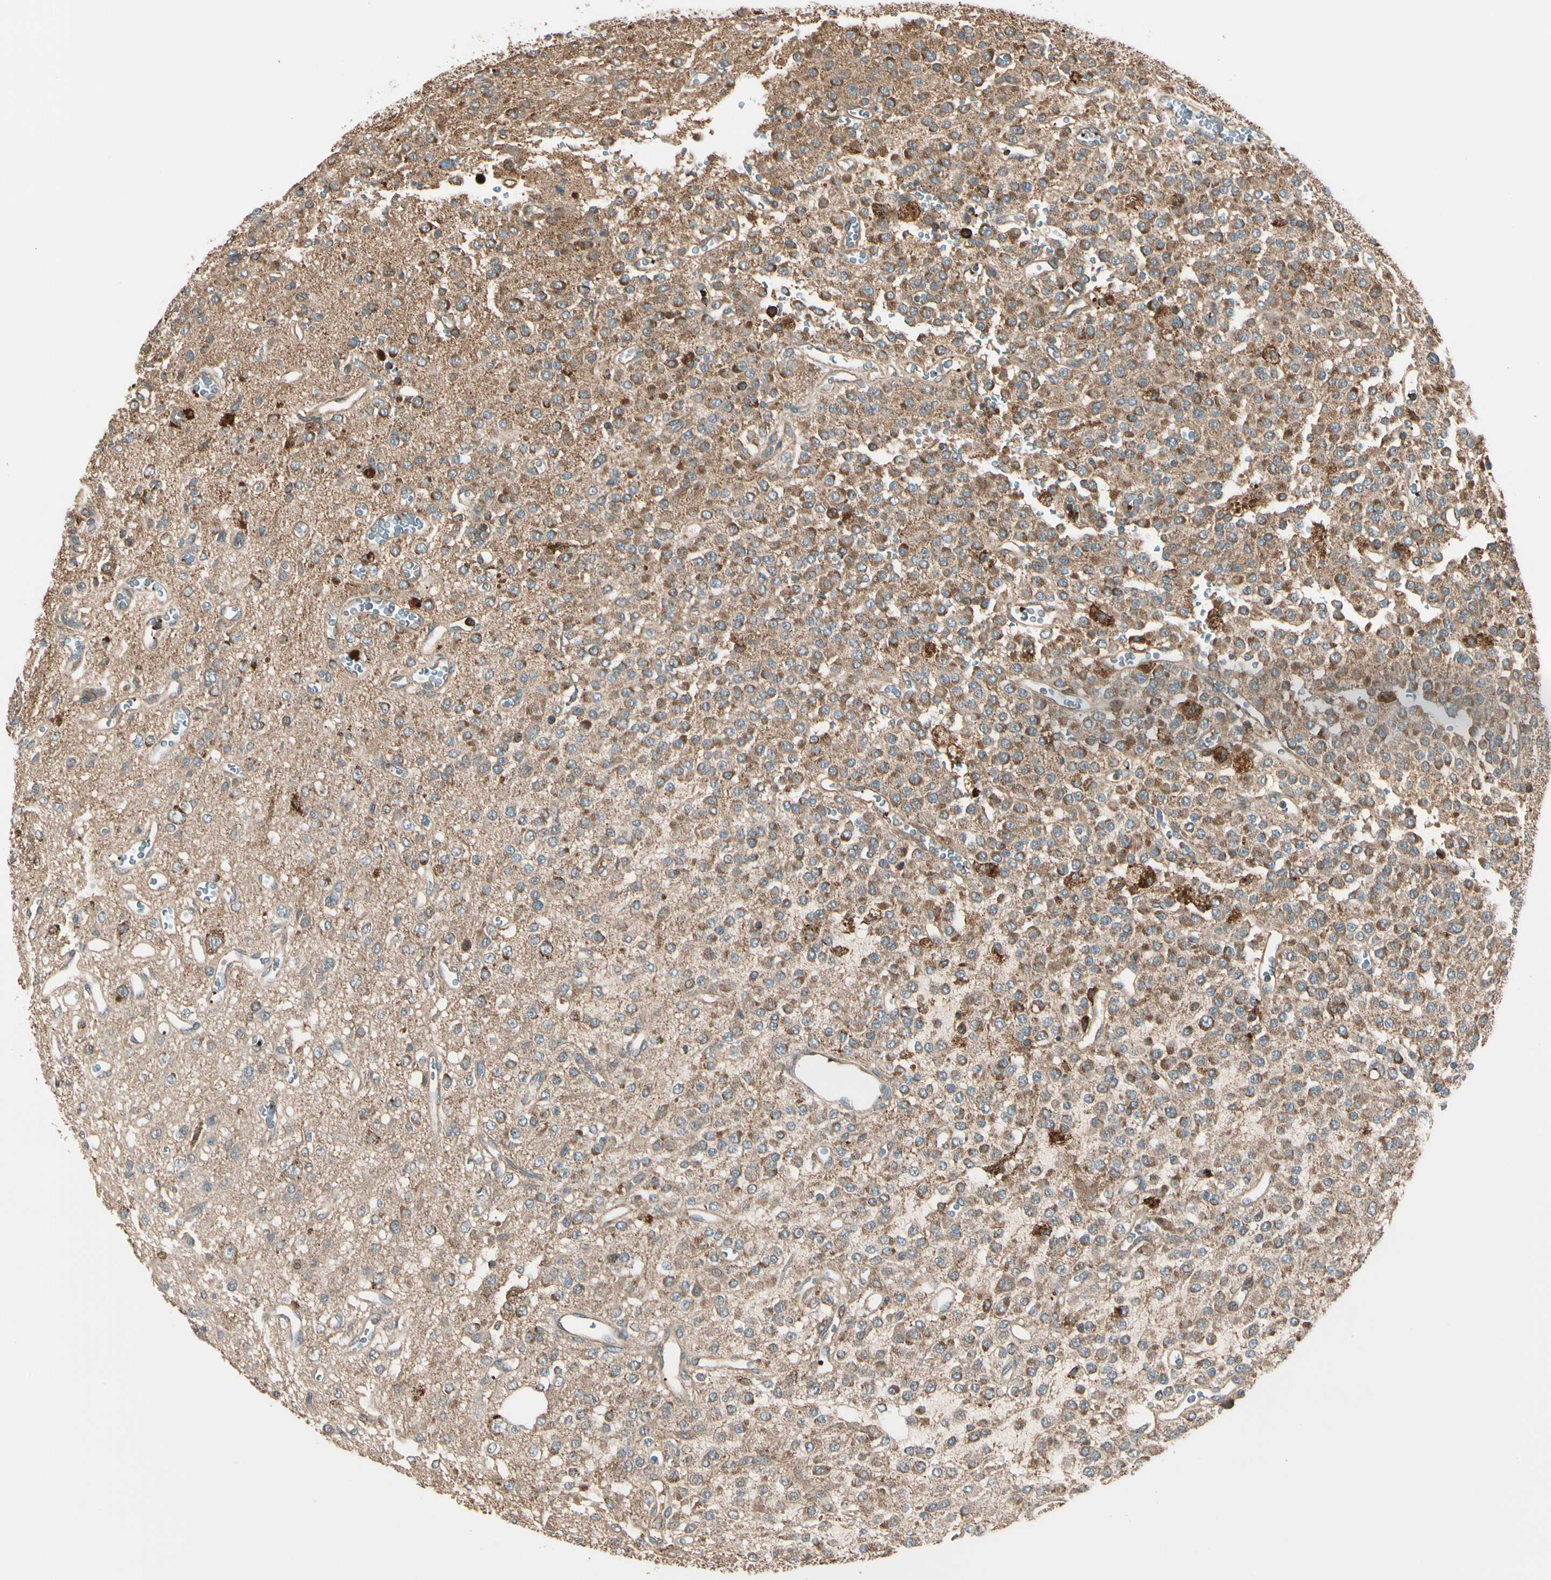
{"staining": {"intensity": "moderate", "quantity": "25%-75%", "location": "cytoplasmic/membranous"}, "tissue": "glioma", "cell_type": "Tumor cells", "image_type": "cancer", "snomed": [{"axis": "morphology", "description": "Glioma, malignant, Low grade"}, {"axis": "topography", "description": "Brain"}], "caption": "This micrograph exhibits glioma stained with immunohistochemistry to label a protein in brown. The cytoplasmic/membranous of tumor cells show moderate positivity for the protein. Nuclei are counter-stained blue.", "gene": "STX11", "patient": {"sex": "male", "age": 38}}